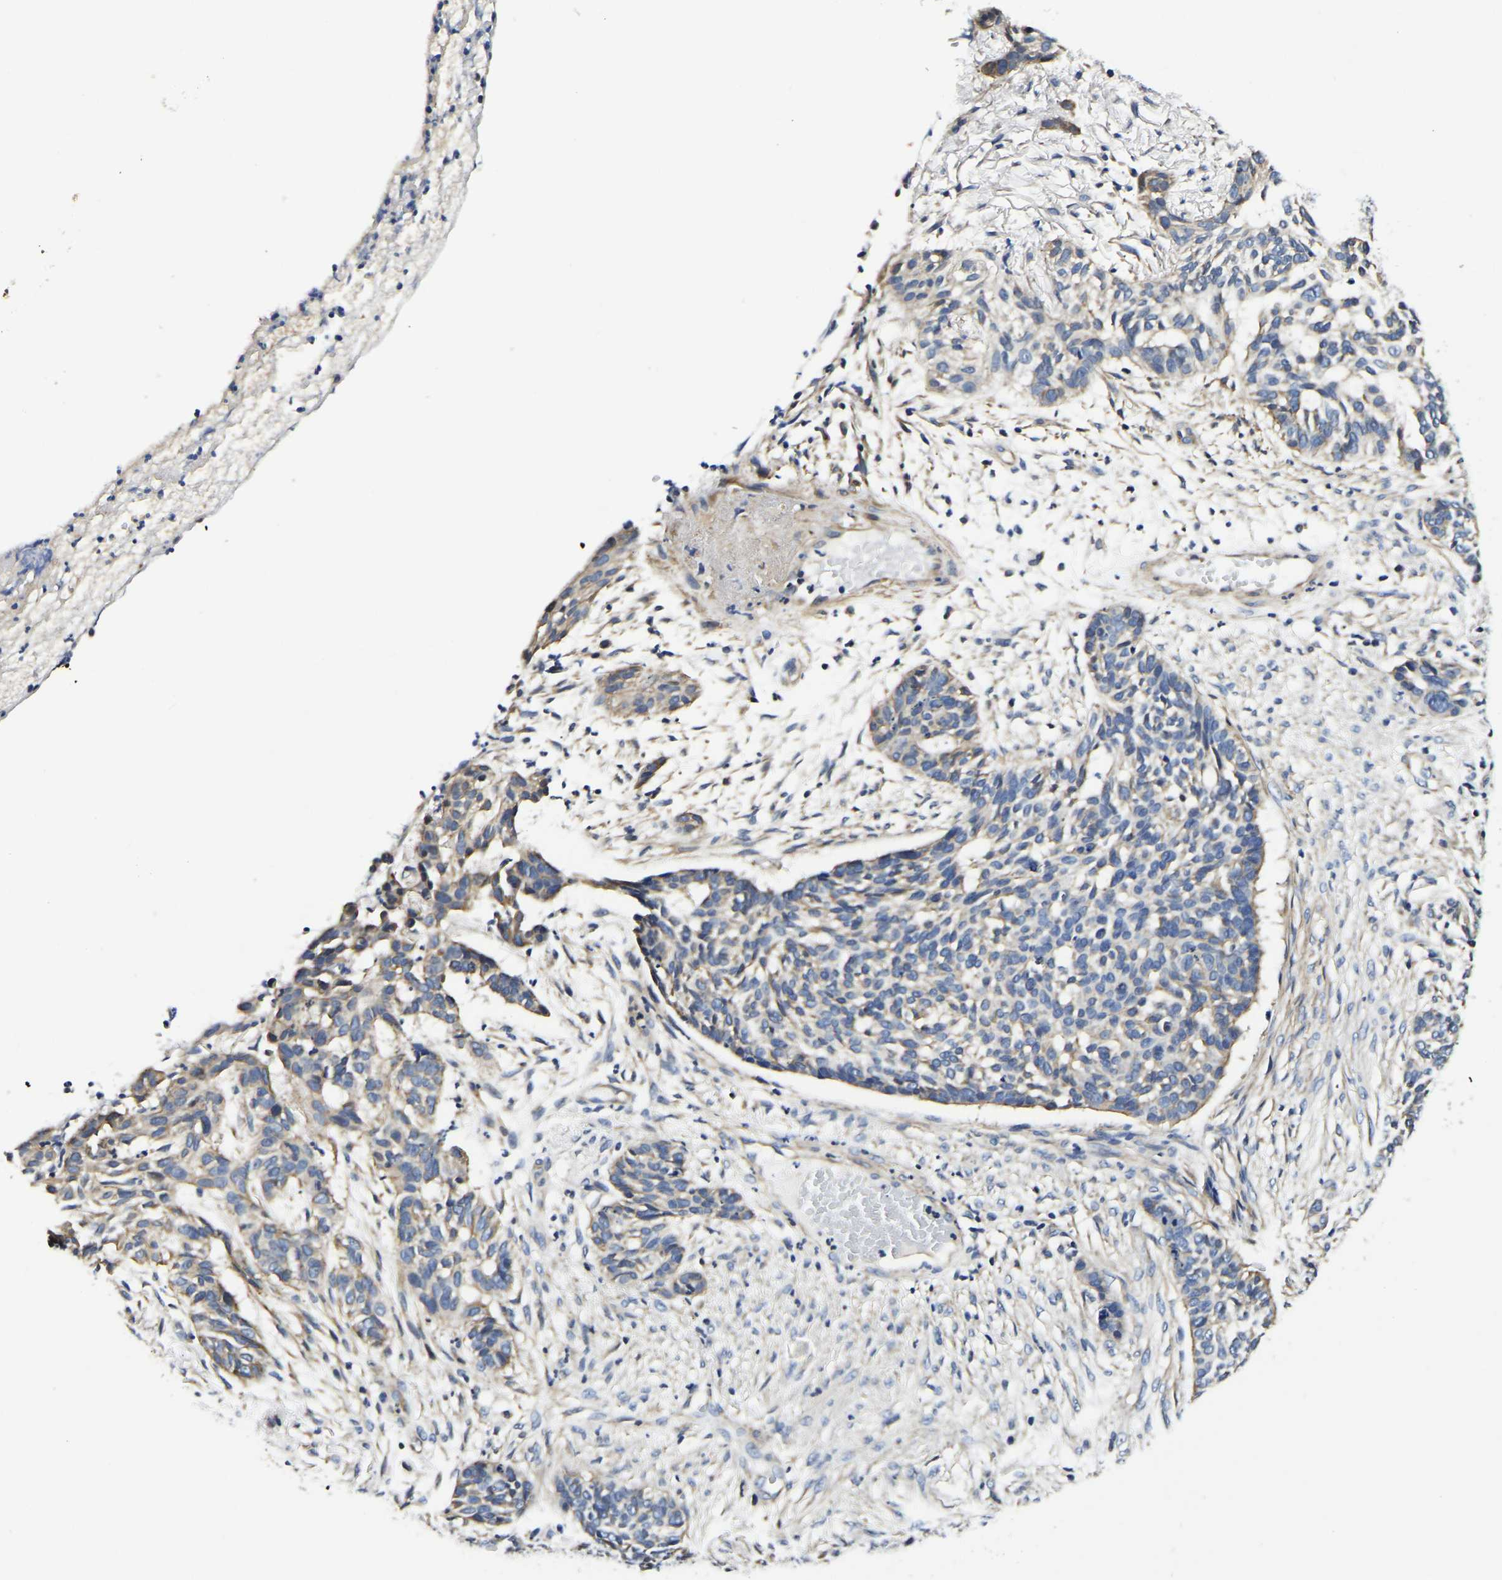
{"staining": {"intensity": "weak", "quantity": "<25%", "location": "cytoplasmic/membranous"}, "tissue": "skin cancer", "cell_type": "Tumor cells", "image_type": "cancer", "snomed": [{"axis": "morphology", "description": "Basal cell carcinoma"}, {"axis": "topography", "description": "Skin"}], "caption": "A high-resolution histopathology image shows immunohistochemistry (IHC) staining of basal cell carcinoma (skin), which displays no significant positivity in tumor cells.", "gene": "KCTD17", "patient": {"sex": "male", "age": 85}}